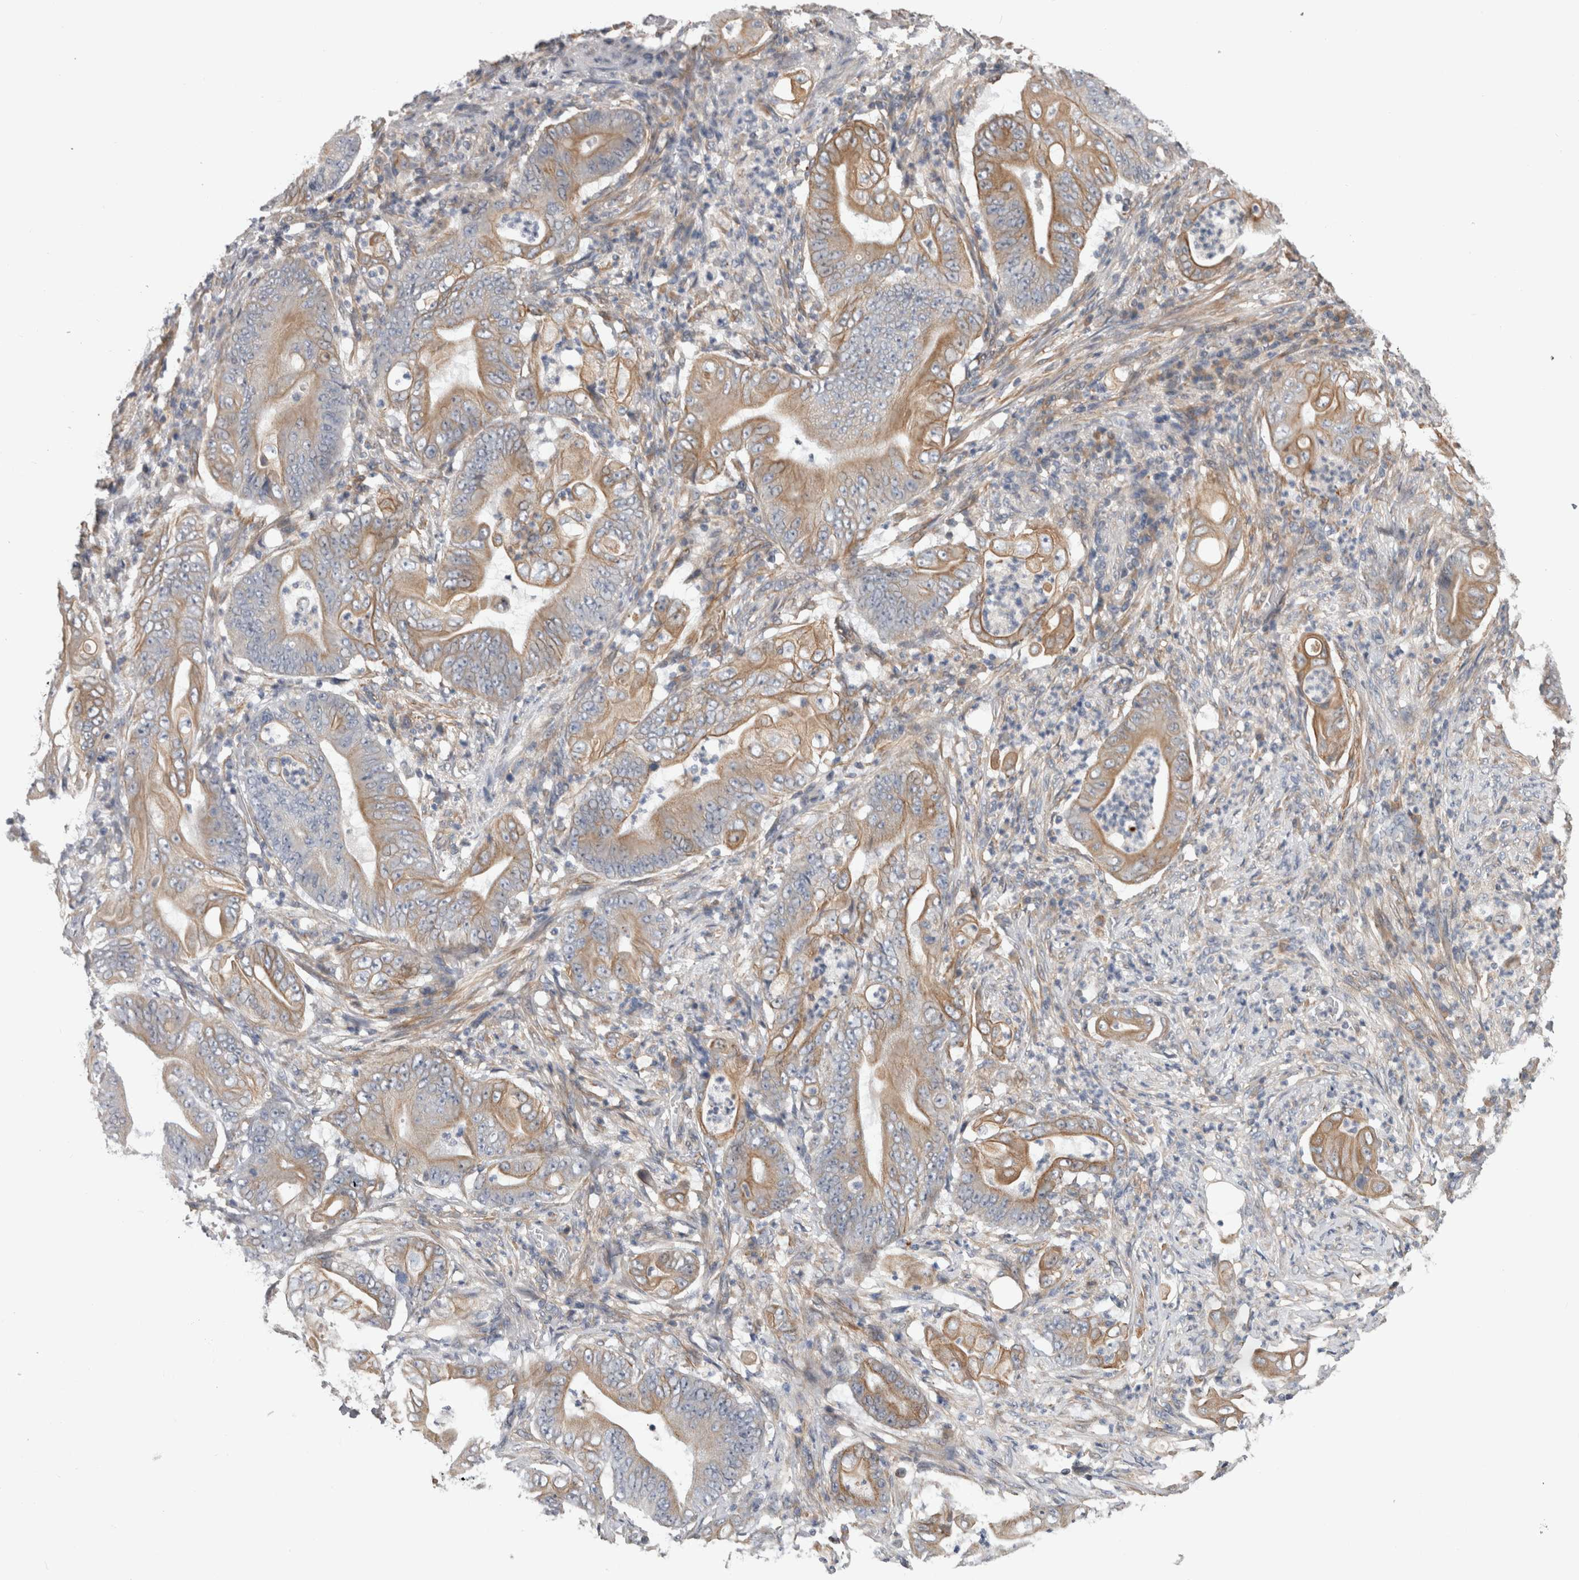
{"staining": {"intensity": "moderate", "quantity": ">75%", "location": "cytoplasmic/membranous"}, "tissue": "stomach cancer", "cell_type": "Tumor cells", "image_type": "cancer", "snomed": [{"axis": "morphology", "description": "Adenocarcinoma, NOS"}, {"axis": "topography", "description": "Stomach"}], "caption": "Moderate cytoplasmic/membranous staining for a protein is present in about >75% of tumor cells of stomach adenocarcinoma using immunohistochemistry.", "gene": "SMAP2", "patient": {"sex": "female", "age": 73}}